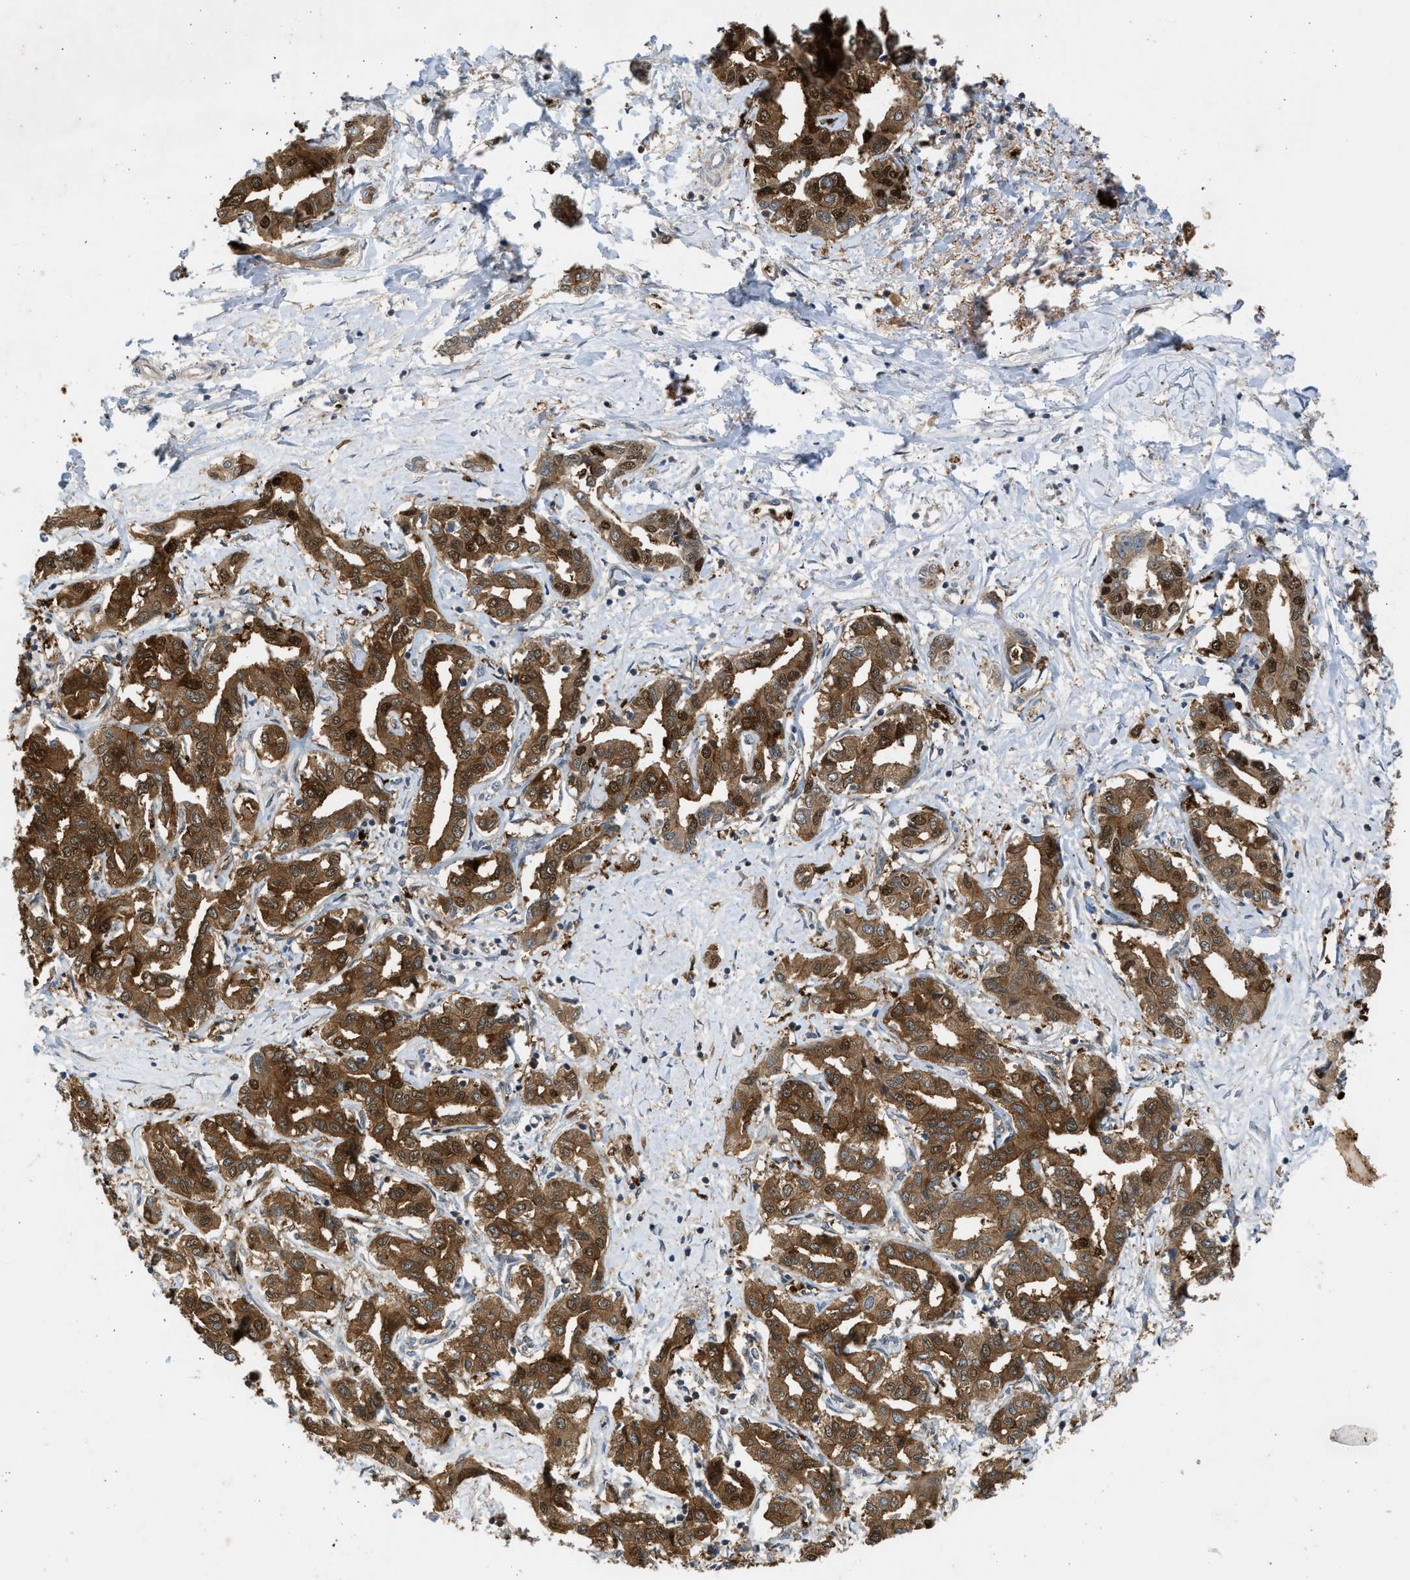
{"staining": {"intensity": "moderate", "quantity": ">75%", "location": "cytoplasmic/membranous,nuclear"}, "tissue": "liver cancer", "cell_type": "Tumor cells", "image_type": "cancer", "snomed": [{"axis": "morphology", "description": "Cholangiocarcinoma"}, {"axis": "topography", "description": "Liver"}], "caption": "There is medium levels of moderate cytoplasmic/membranous and nuclear staining in tumor cells of liver cholangiocarcinoma, as demonstrated by immunohistochemical staining (brown color).", "gene": "MAPK7", "patient": {"sex": "male", "age": 59}}